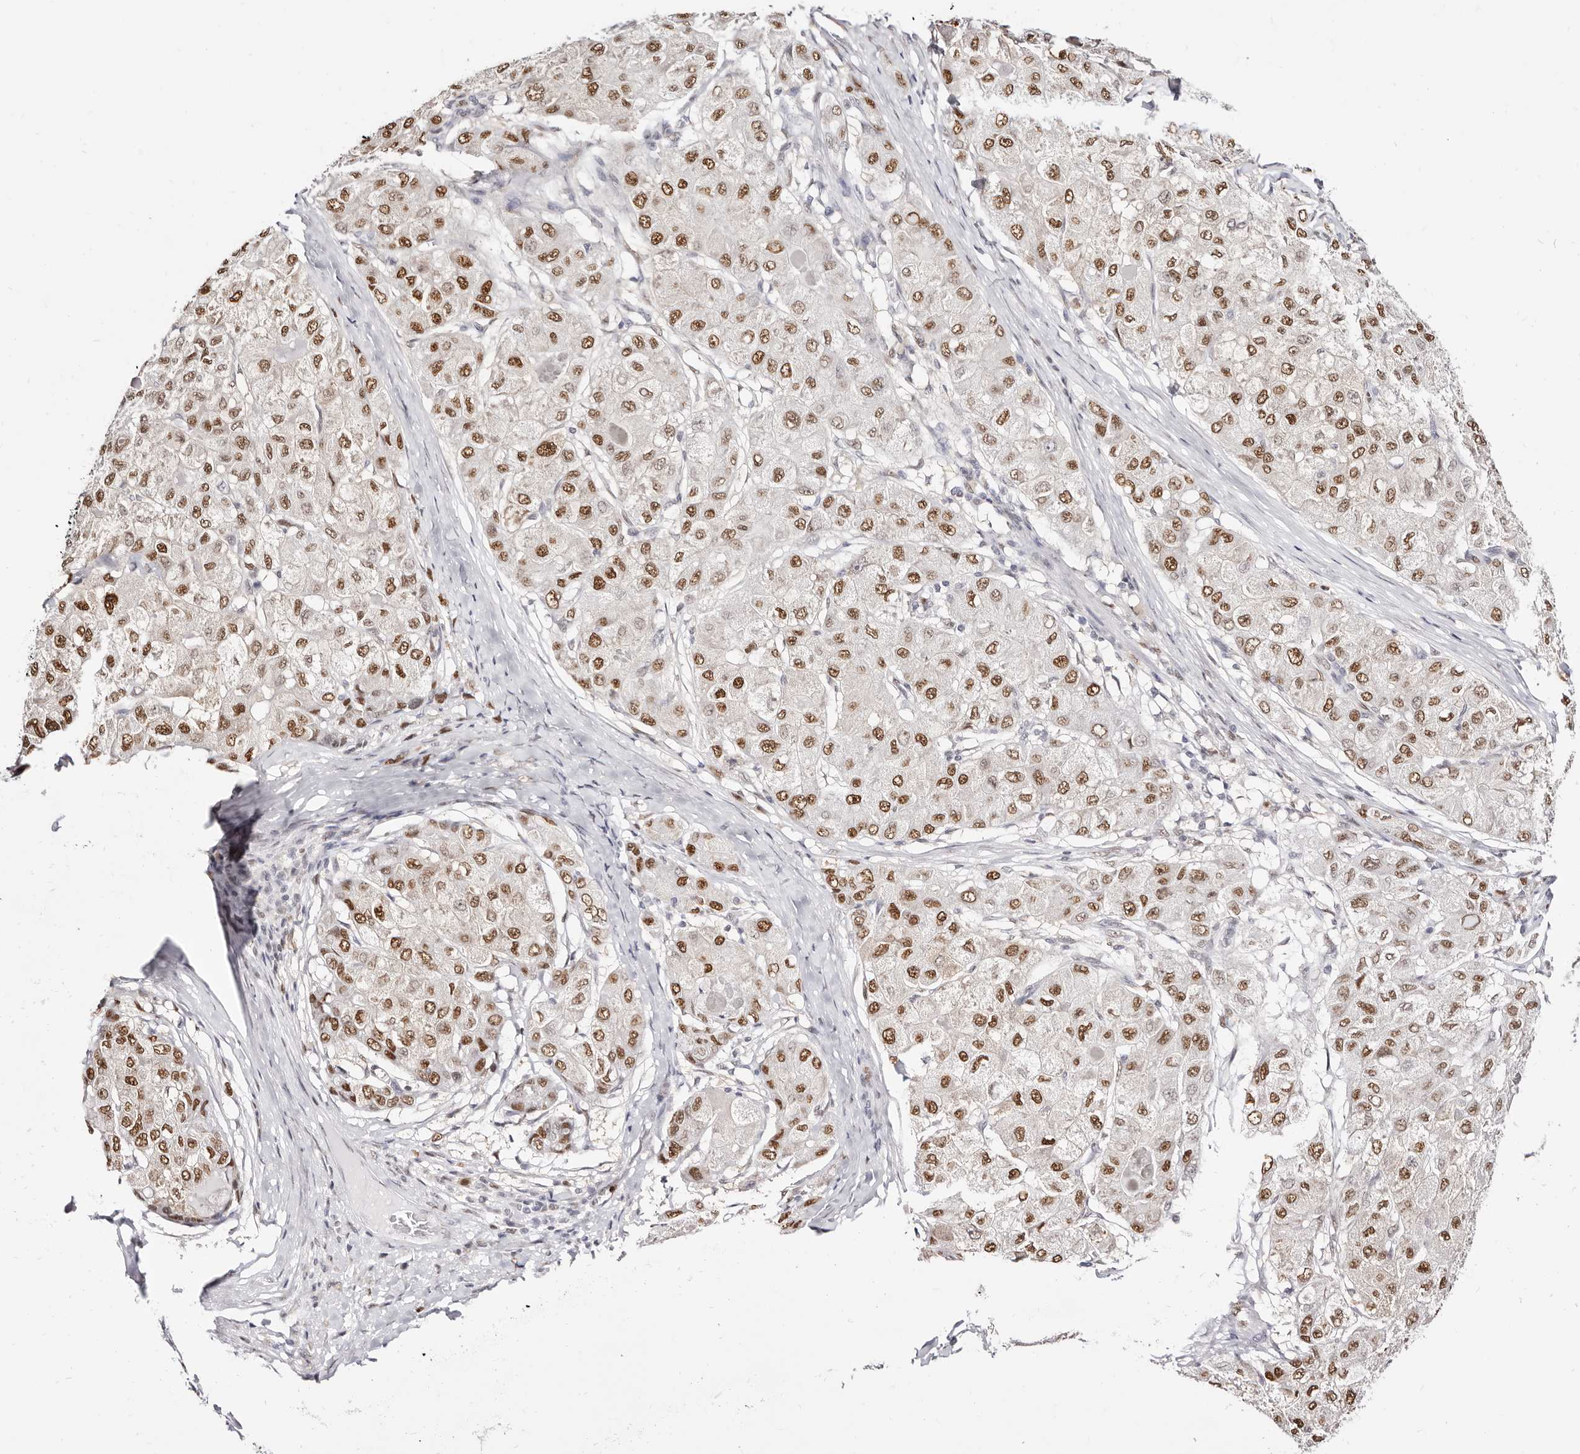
{"staining": {"intensity": "moderate", "quantity": ">75%", "location": "nuclear"}, "tissue": "liver cancer", "cell_type": "Tumor cells", "image_type": "cancer", "snomed": [{"axis": "morphology", "description": "Carcinoma, Hepatocellular, NOS"}, {"axis": "topography", "description": "Liver"}], "caption": "Hepatocellular carcinoma (liver) stained with a brown dye demonstrates moderate nuclear positive staining in approximately >75% of tumor cells.", "gene": "TKT", "patient": {"sex": "male", "age": 80}}